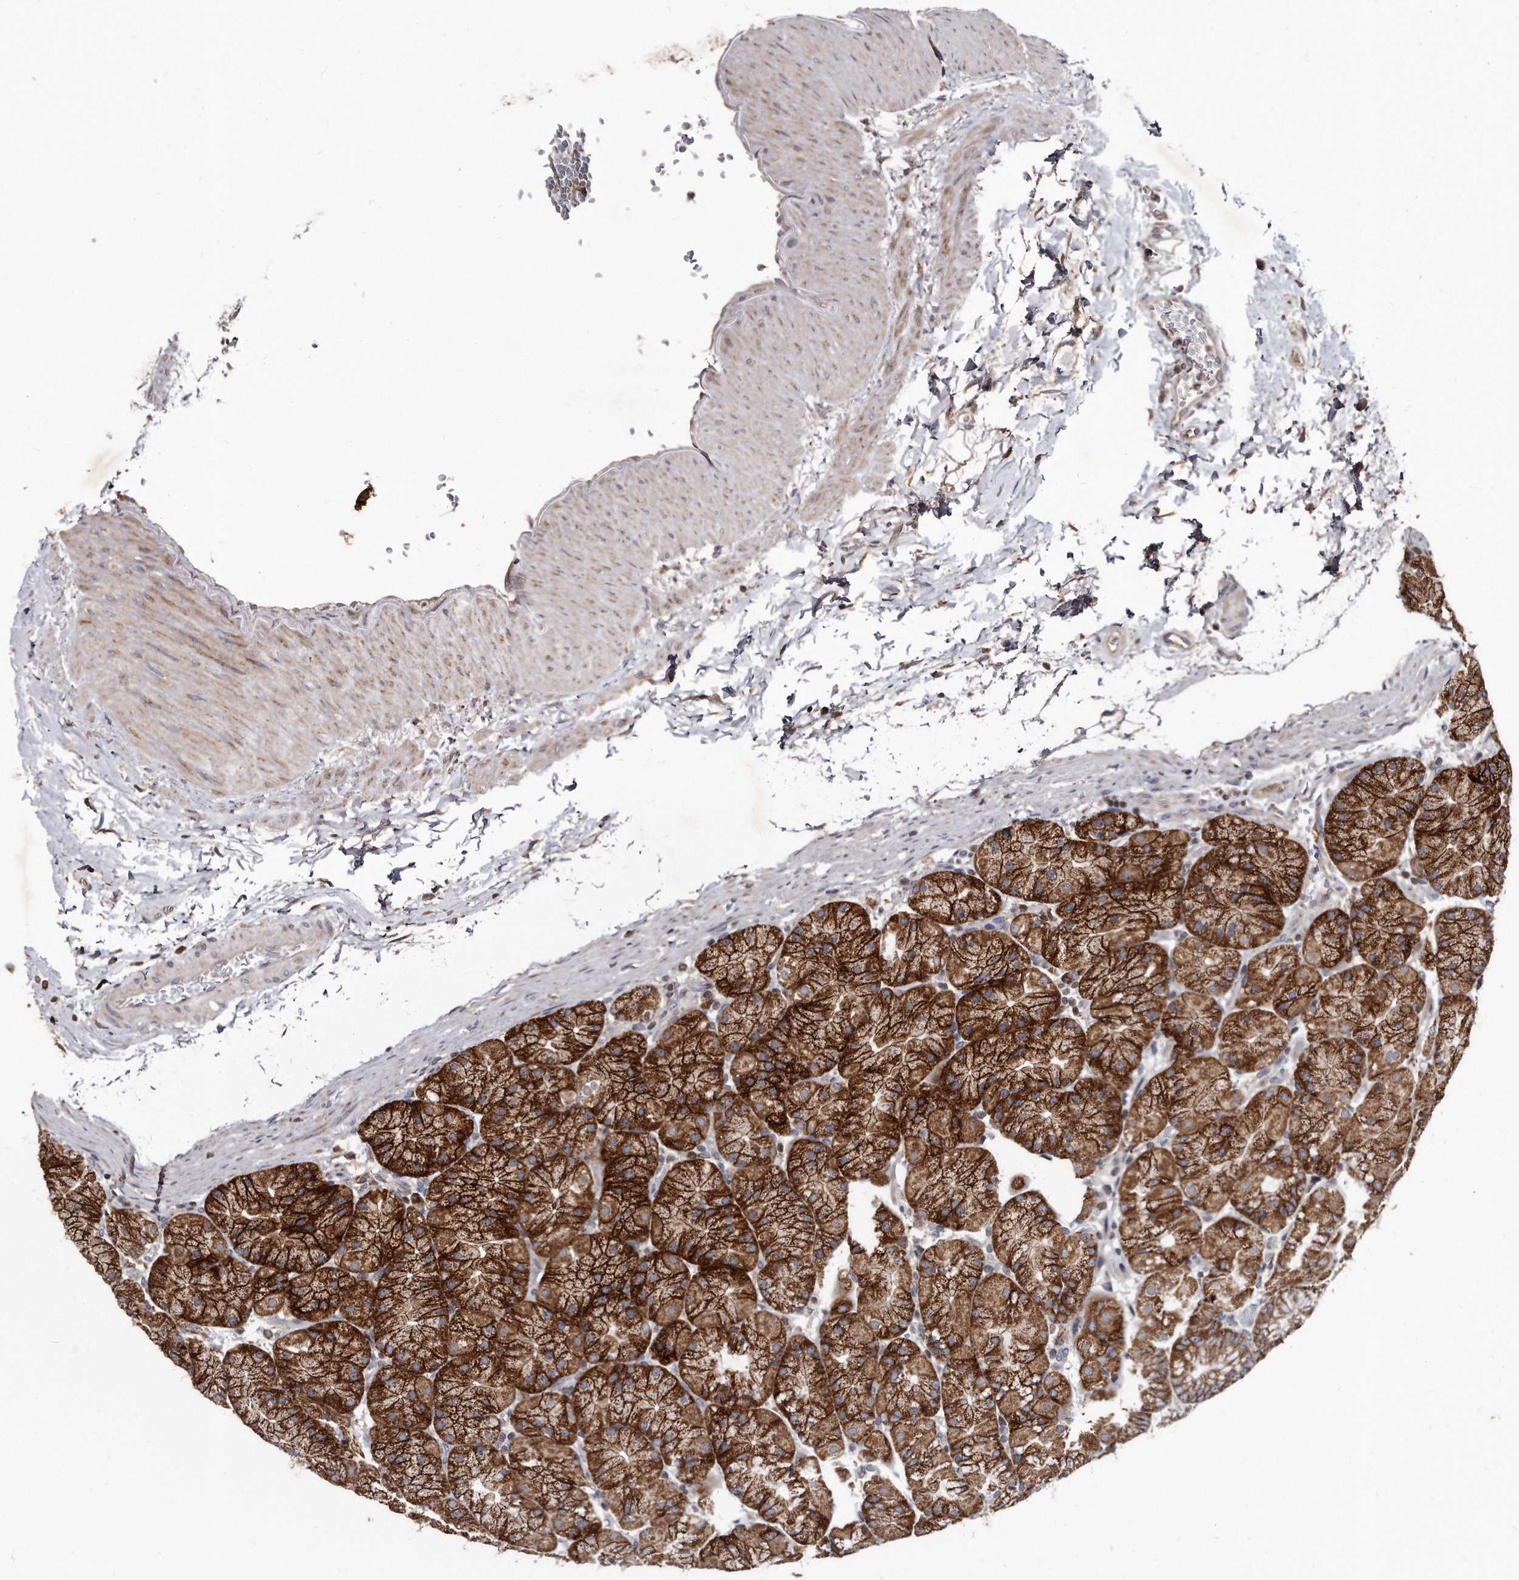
{"staining": {"intensity": "strong", "quantity": ">75%", "location": "cytoplasmic/membranous"}, "tissue": "stomach", "cell_type": "Glandular cells", "image_type": "normal", "snomed": [{"axis": "morphology", "description": "Normal tissue, NOS"}, {"axis": "topography", "description": "Stomach, upper"}, {"axis": "topography", "description": "Stomach"}], "caption": "This is a micrograph of IHC staining of benign stomach, which shows strong staining in the cytoplasmic/membranous of glandular cells.", "gene": "FAM136A", "patient": {"sex": "male", "age": 48}}